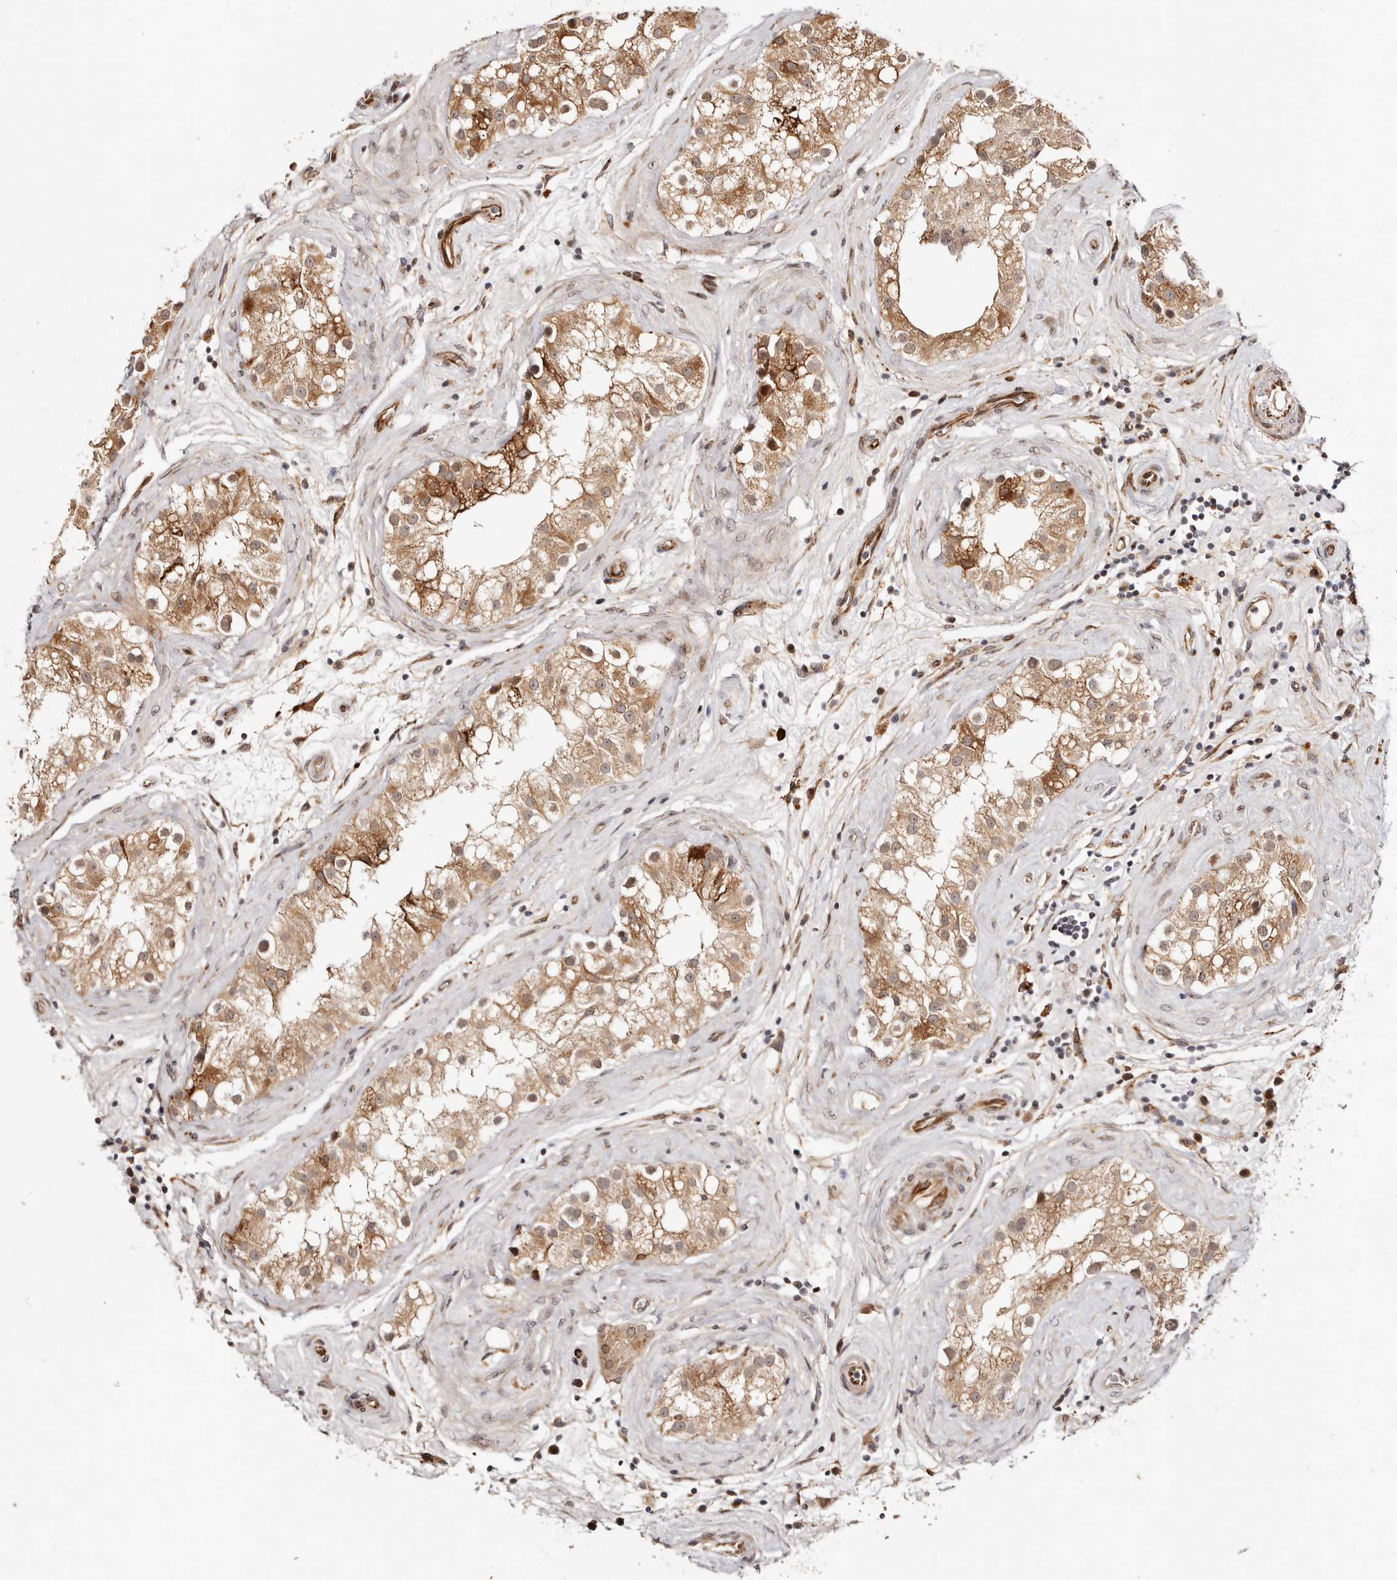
{"staining": {"intensity": "moderate", "quantity": "25%-75%", "location": "cytoplasmic/membranous,nuclear"}, "tissue": "testis", "cell_type": "Cells in seminiferous ducts", "image_type": "normal", "snomed": [{"axis": "morphology", "description": "Normal tissue, NOS"}, {"axis": "topography", "description": "Testis"}], "caption": "The micrograph exhibits a brown stain indicating the presence of a protein in the cytoplasmic/membranous,nuclear of cells in seminiferous ducts in testis. The protein is stained brown, and the nuclei are stained in blue (DAB IHC with brightfield microscopy, high magnification).", "gene": "BCL2L15", "patient": {"sex": "male", "age": 84}}